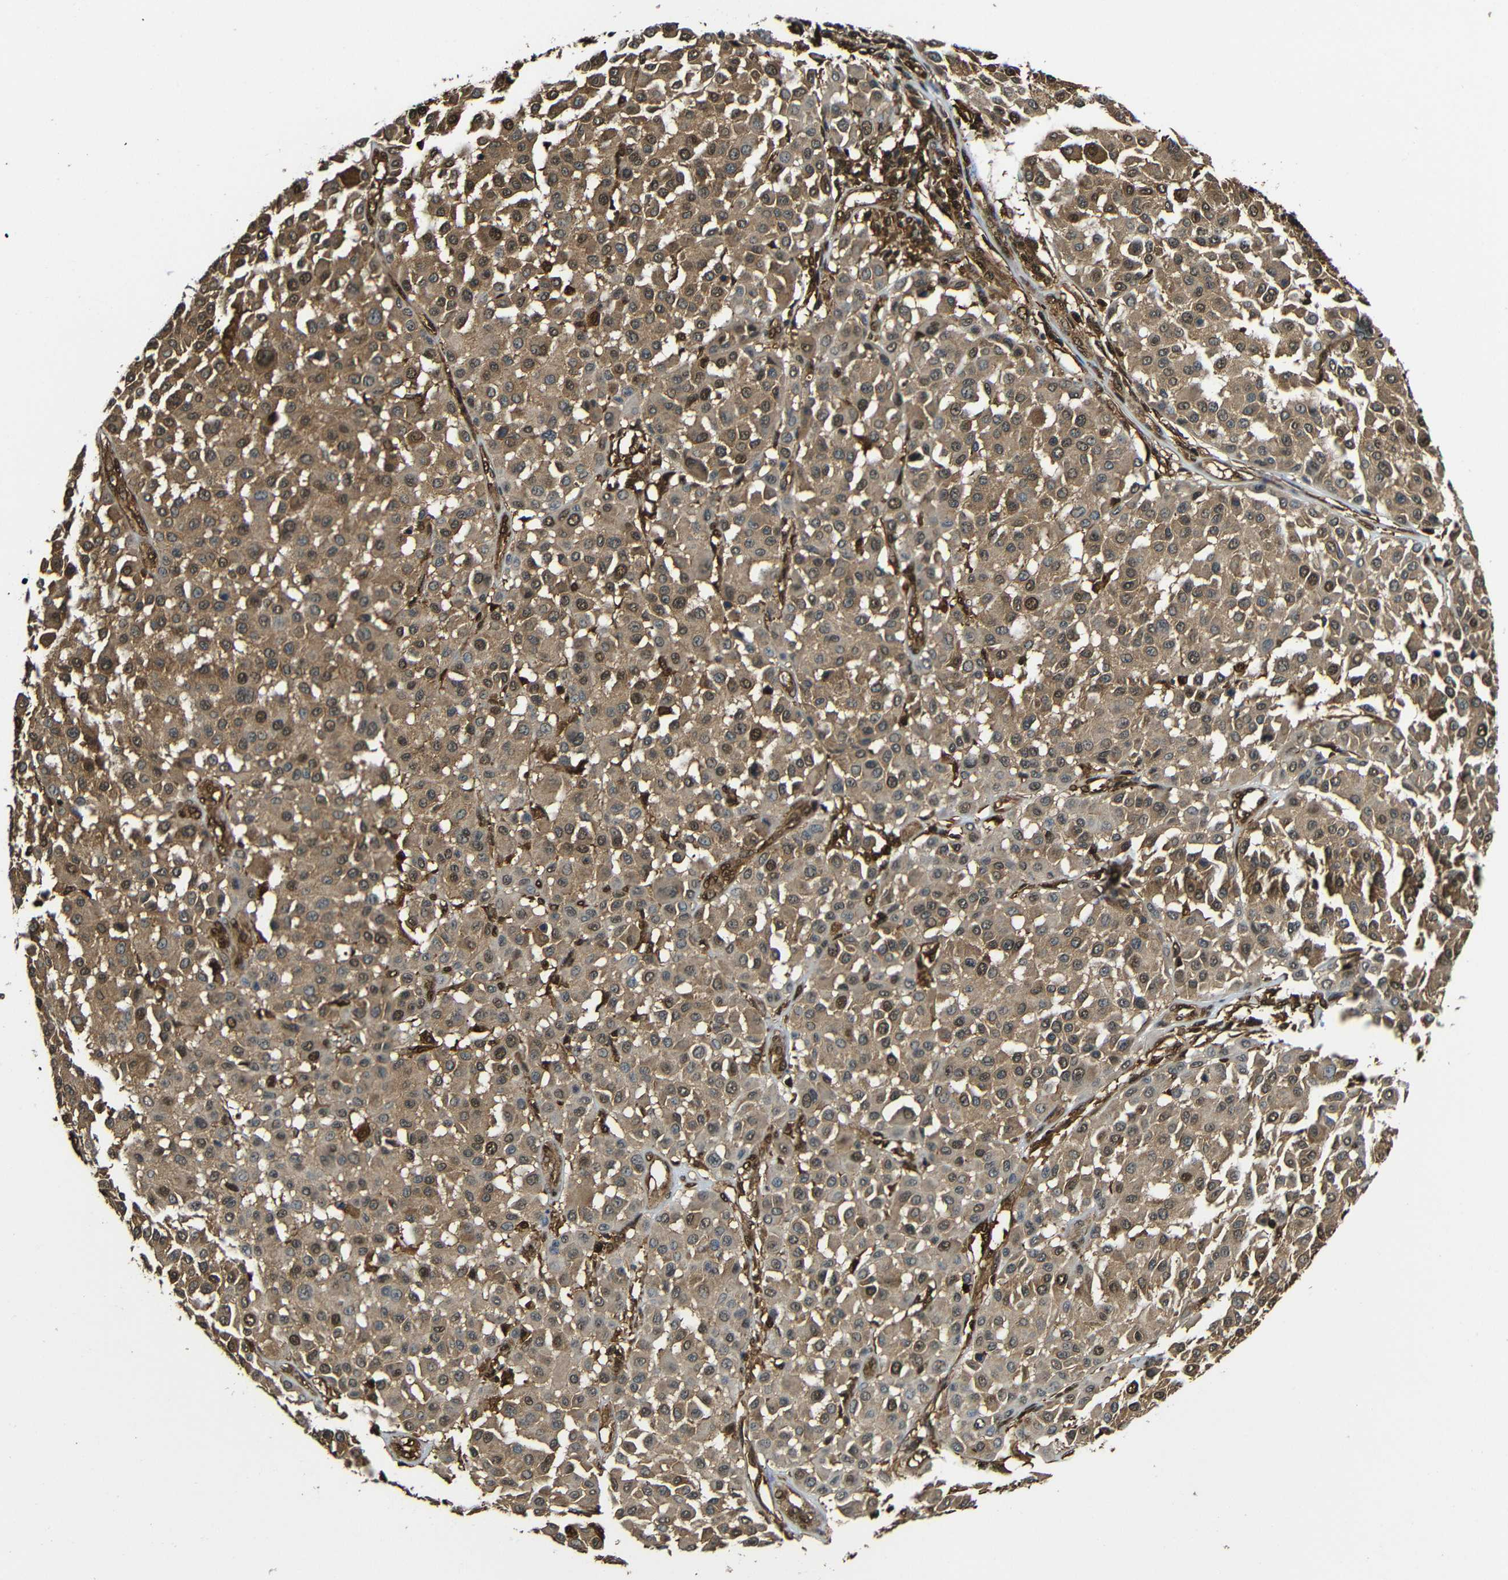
{"staining": {"intensity": "moderate", "quantity": ">75%", "location": "cytoplasmic/membranous,nuclear"}, "tissue": "melanoma", "cell_type": "Tumor cells", "image_type": "cancer", "snomed": [{"axis": "morphology", "description": "Malignant melanoma, Metastatic site"}, {"axis": "topography", "description": "Soft tissue"}], "caption": "Tumor cells demonstrate moderate cytoplasmic/membranous and nuclear positivity in about >75% of cells in malignant melanoma (metastatic site). The protein is stained brown, and the nuclei are stained in blue (DAB IHC with brightfield microscopy, high magnification).", "gene": "VCP", "patient": {"sex": "male", "age": 41}}